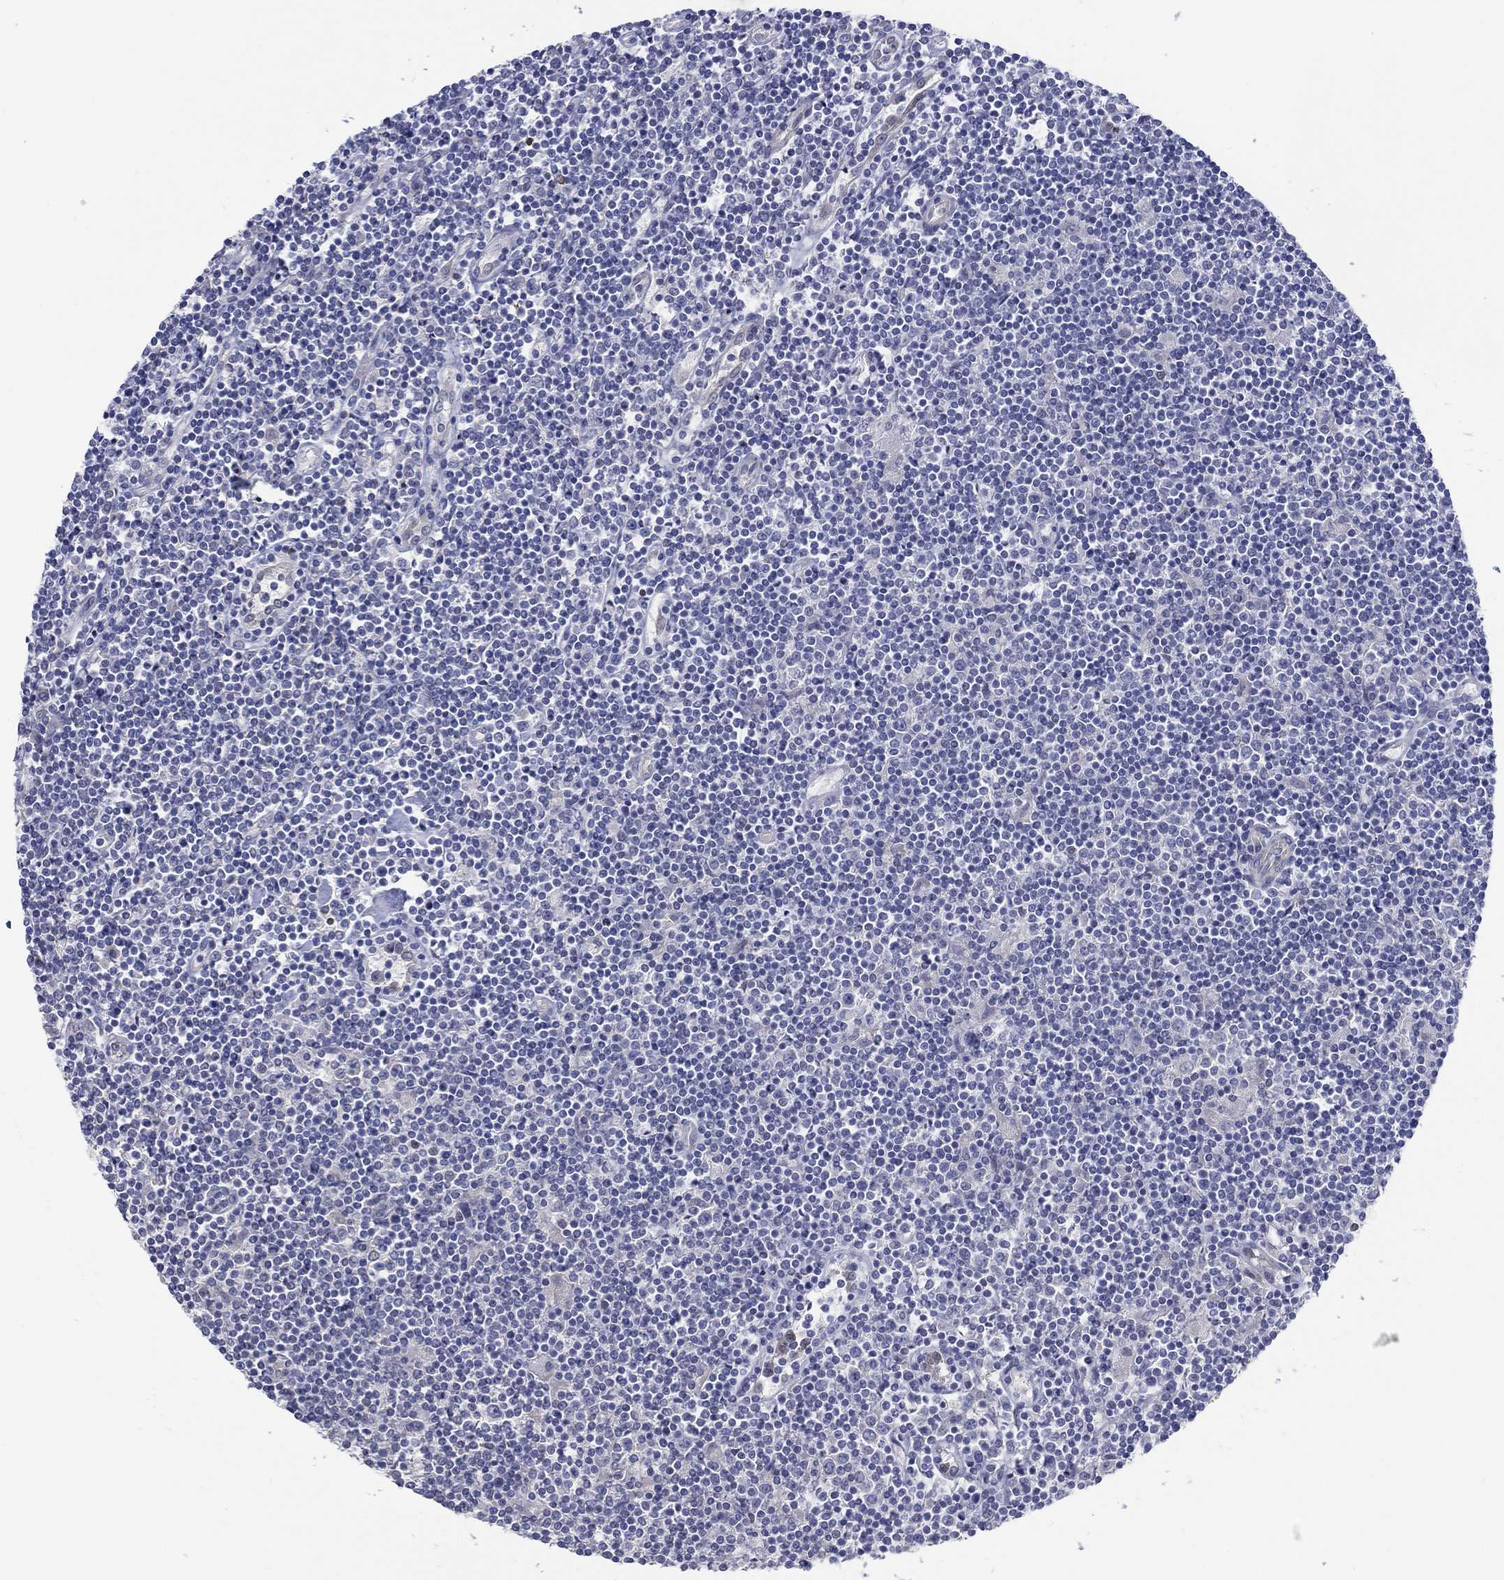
{"staining": {"intensity": "negative", "quantity": "none", "location": "none"}, "tissue": "lymphoma", "cell_type": "Tumor cells", "image_type": "cancer", "snomed": [{"axis": "morphology", "description": "Hodgkin's disease, NOS"}, {"axis": "topography", "description": "Lymph node"}], "caption": "The immunohistochemistry (IHC) image has no significant positivity in tumor cells of Hodgkin's disease tissue. (DAB immunohistochemistry (IHC), high magnification).", "gene": "ERMP1", "patient": {"sex": "male", "age": 40}}